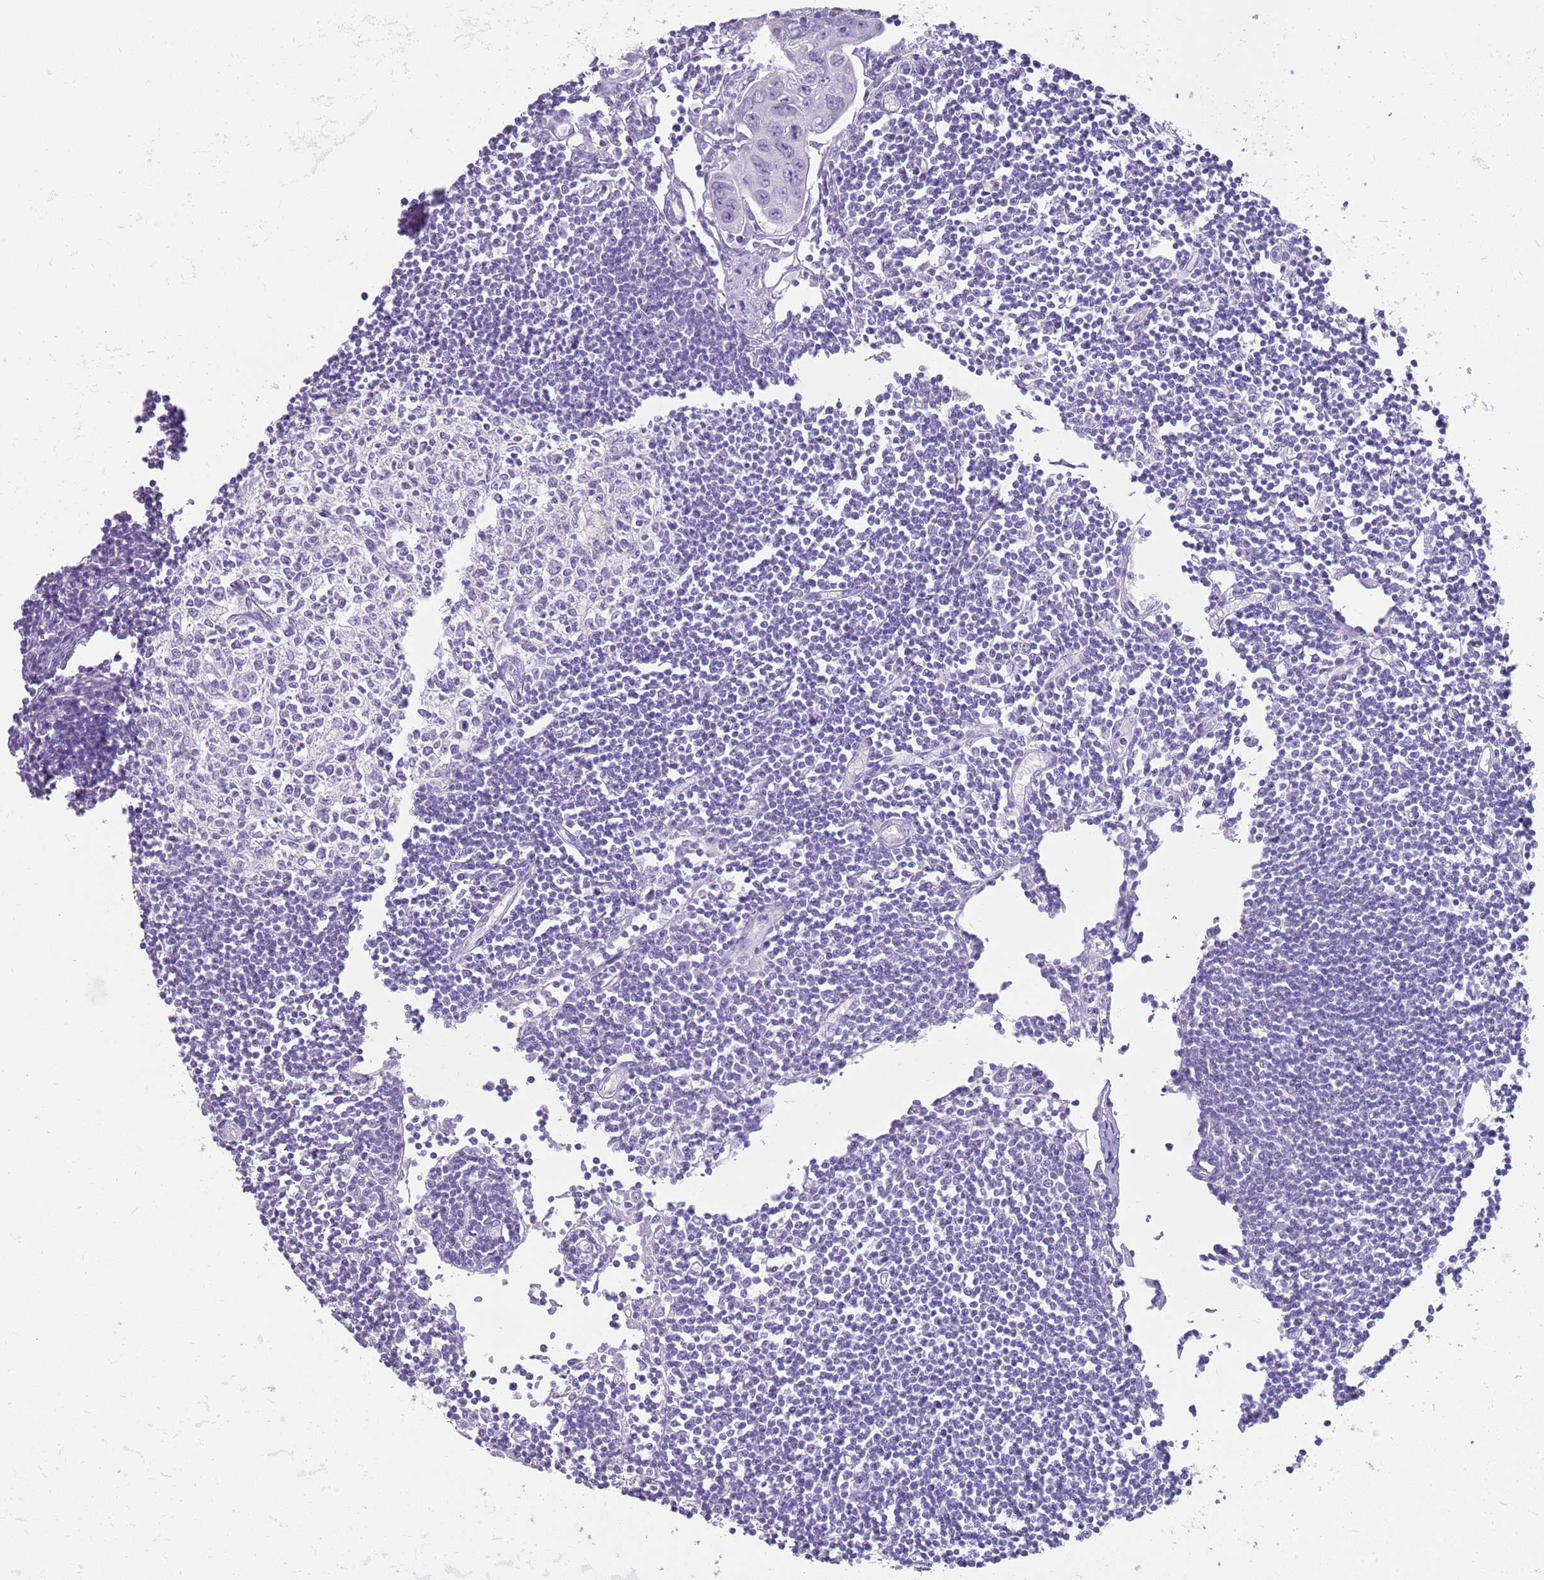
{"staining": {"intensity": "negative", "quantity": "none", "location": "none"}, "tissue": "lymph node", "cell_type": "Germinal center cells", "image_type": "normal", "snomed": [{"axis": "morphology", "description": "Normal tissue, NOS"}, {"axis": "topography", "description": "Lymph node"}], "caption": "Germinal center cells show no significant protein staining in unremarkable lymph node. (DAB (3,3'-diaminobenzidine) immunohistochemistry (IHC), high magnification).", "gene": "ENSG00000271254", "patient": {"sex": "female", "age": 11}}